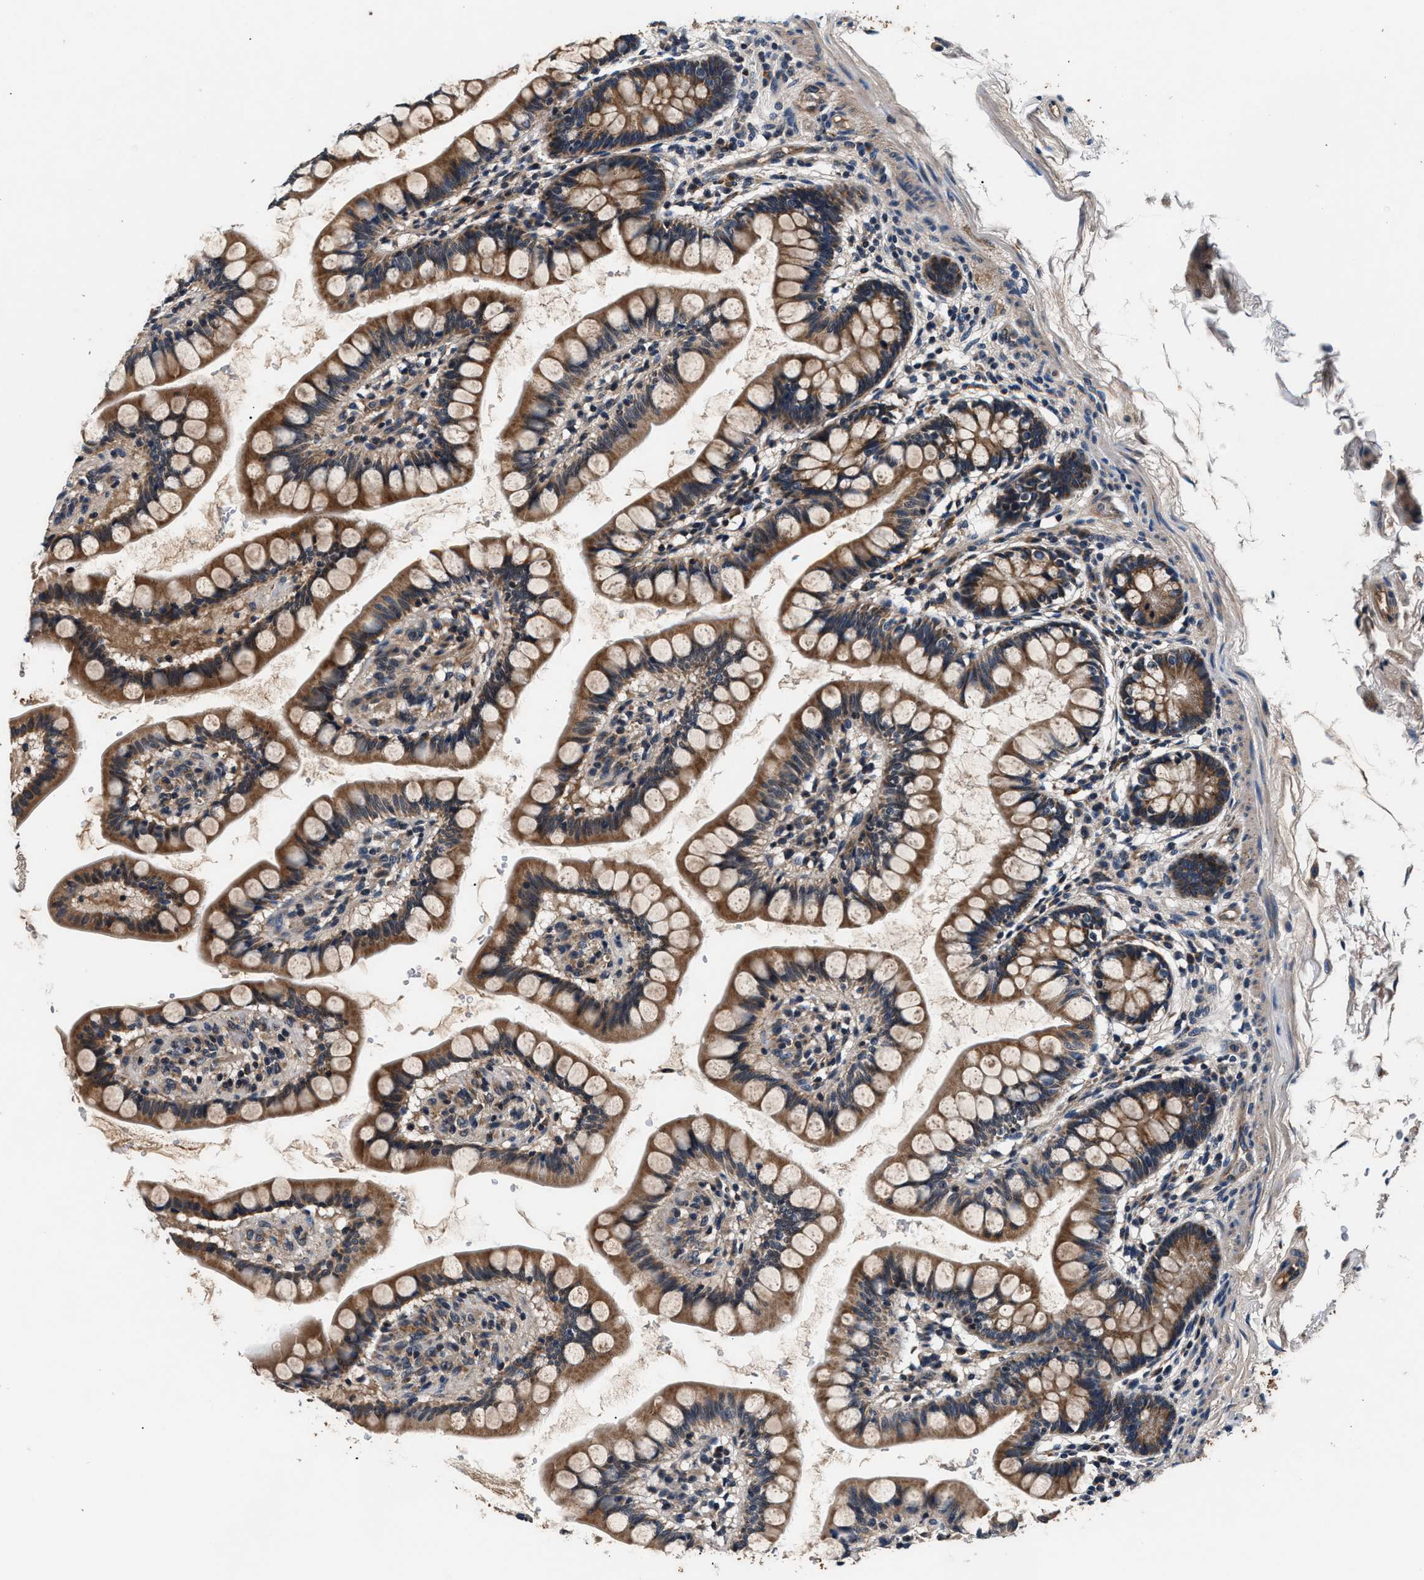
{"staining": {"intensity": "moderate", "quantity": ">75%", "location": "cytoplasmic/membranous"}, "tissue": "small intestine", "cell_type": "Glandular cells", "image_type": "normal", "snomed": [{"axis": "morphology", "description": "Normal tissue, NOS"}, {"axis": "topography", "description": "Small intestine"}], "caption": "Benign small intestine was stained to show a protein in brown. There is medium levels of moderate cytoplasmic/membranous positivity in about >75% of glandular cells.", "gene": "IMMT", "patient": {"sex": "female", "age": 58}}